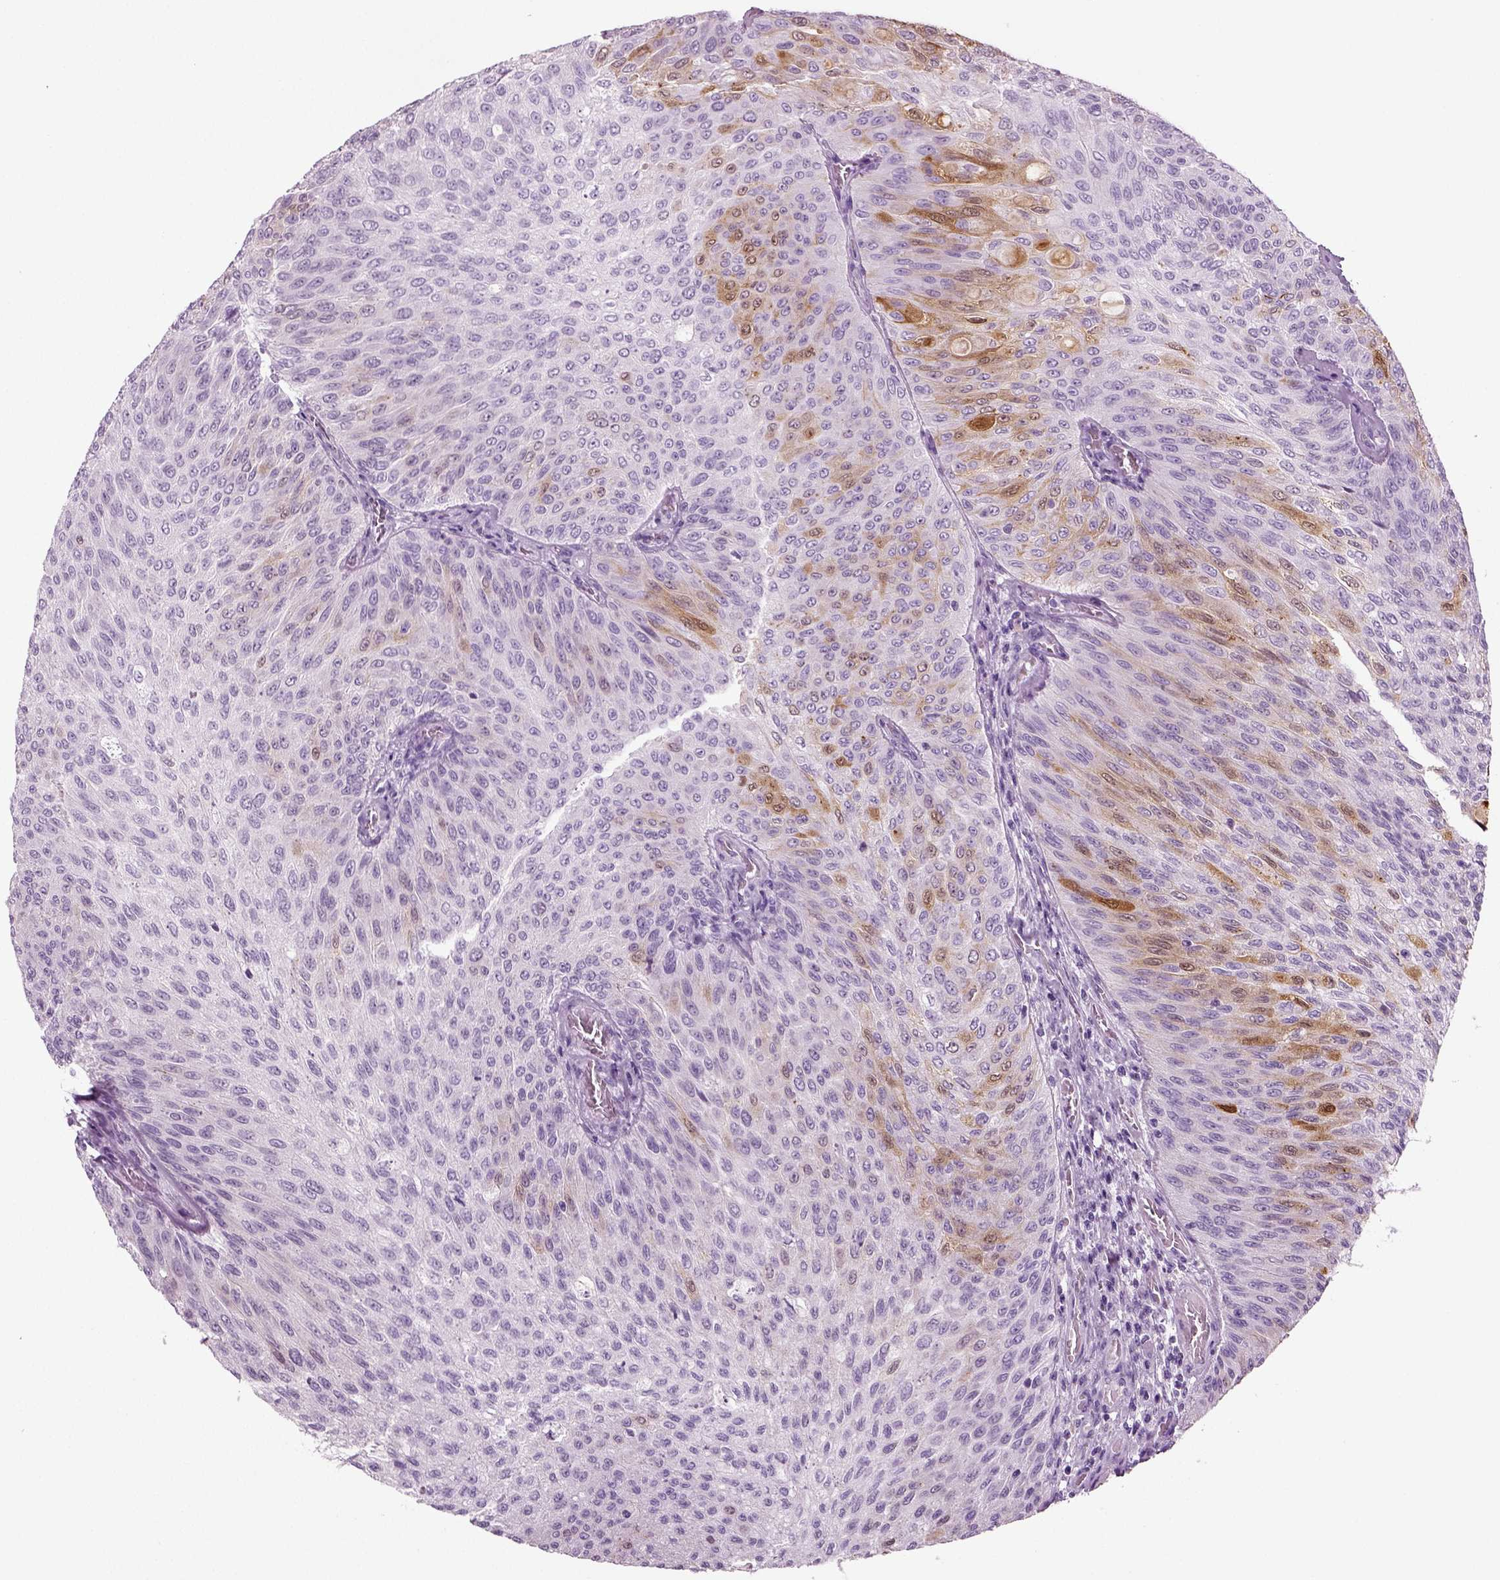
{"staining": {"intensity": "moderate", "quantity": "<25%", "location": "cytoplasmic/membranous"}, "tissue": "urothelial cancer", "cell_type": "Tumor cells", "image_type": "cancer", "snomed": [{"axis": "morphology", "description": "Urothelial carcinoma, Low grade"}, {"axis": "topography", "description": "Ureter, NOS"}, {"axis": "topography", "description": "Urinary bladder"}], "caption": "Immunohistochemical staining of human low-grade urothelial carcinoma shows moderate cytoplasmic/membranous protein positivity in about <25% of tumor cells.", "gene": "CRABP1", "patient": {"sex": "male", "age": 78}}